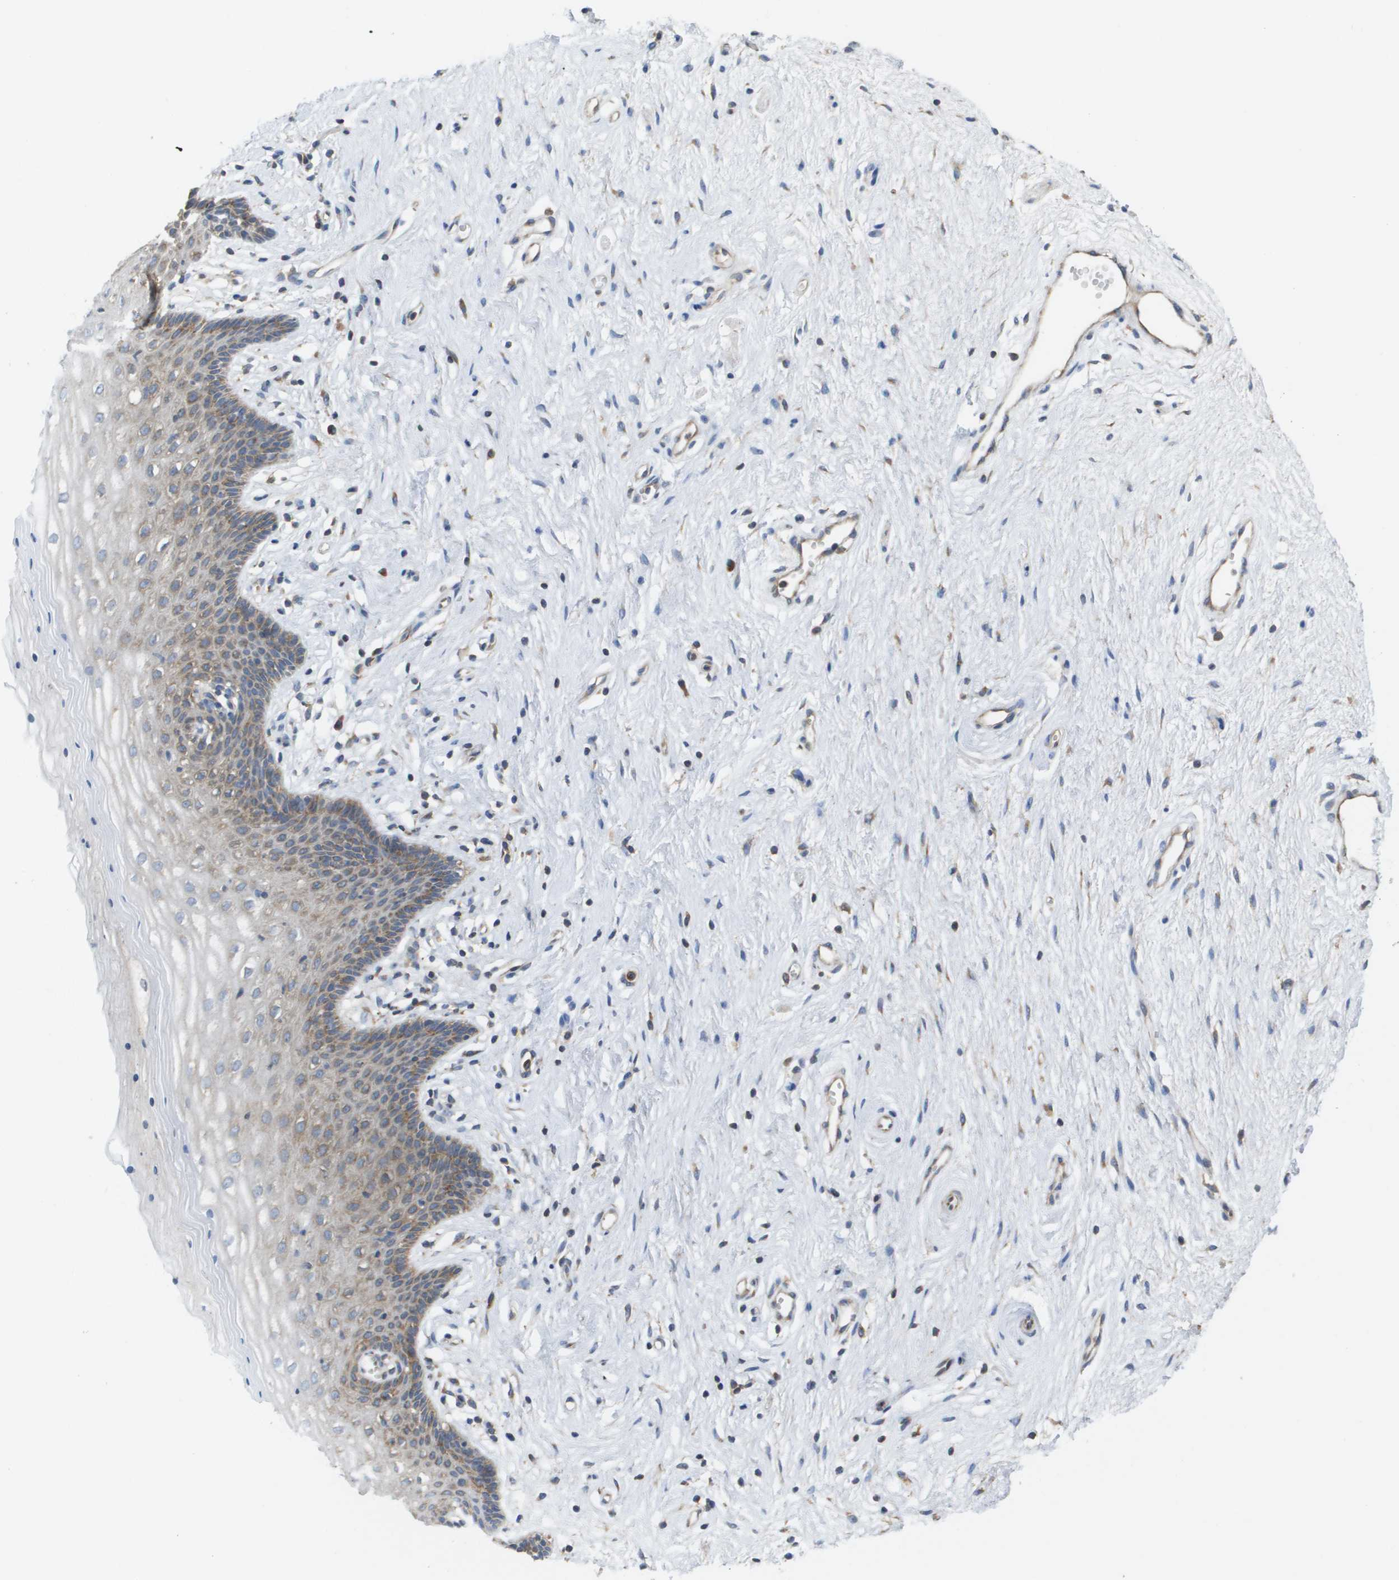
{"staining": {"intensity": "weak", "quantity": "<25%", "location": "cytoplasmic/membranous"}, "tissue": "vagina", "cell_type": "Squamous epithelial cells", "image_type": "normal", "snomed": [{"axis": "morphology", "description": "Normal tissue, NOS"}, {"axis": "topography", "description": "Vagina"}], "caption": "Human vagina stained for a protein using immunohistochemistry (IHC) displays no staining in squamous epithelial cells.", "gene": "EIF4G2", "patient": {"sex": "female", "age": 44}}